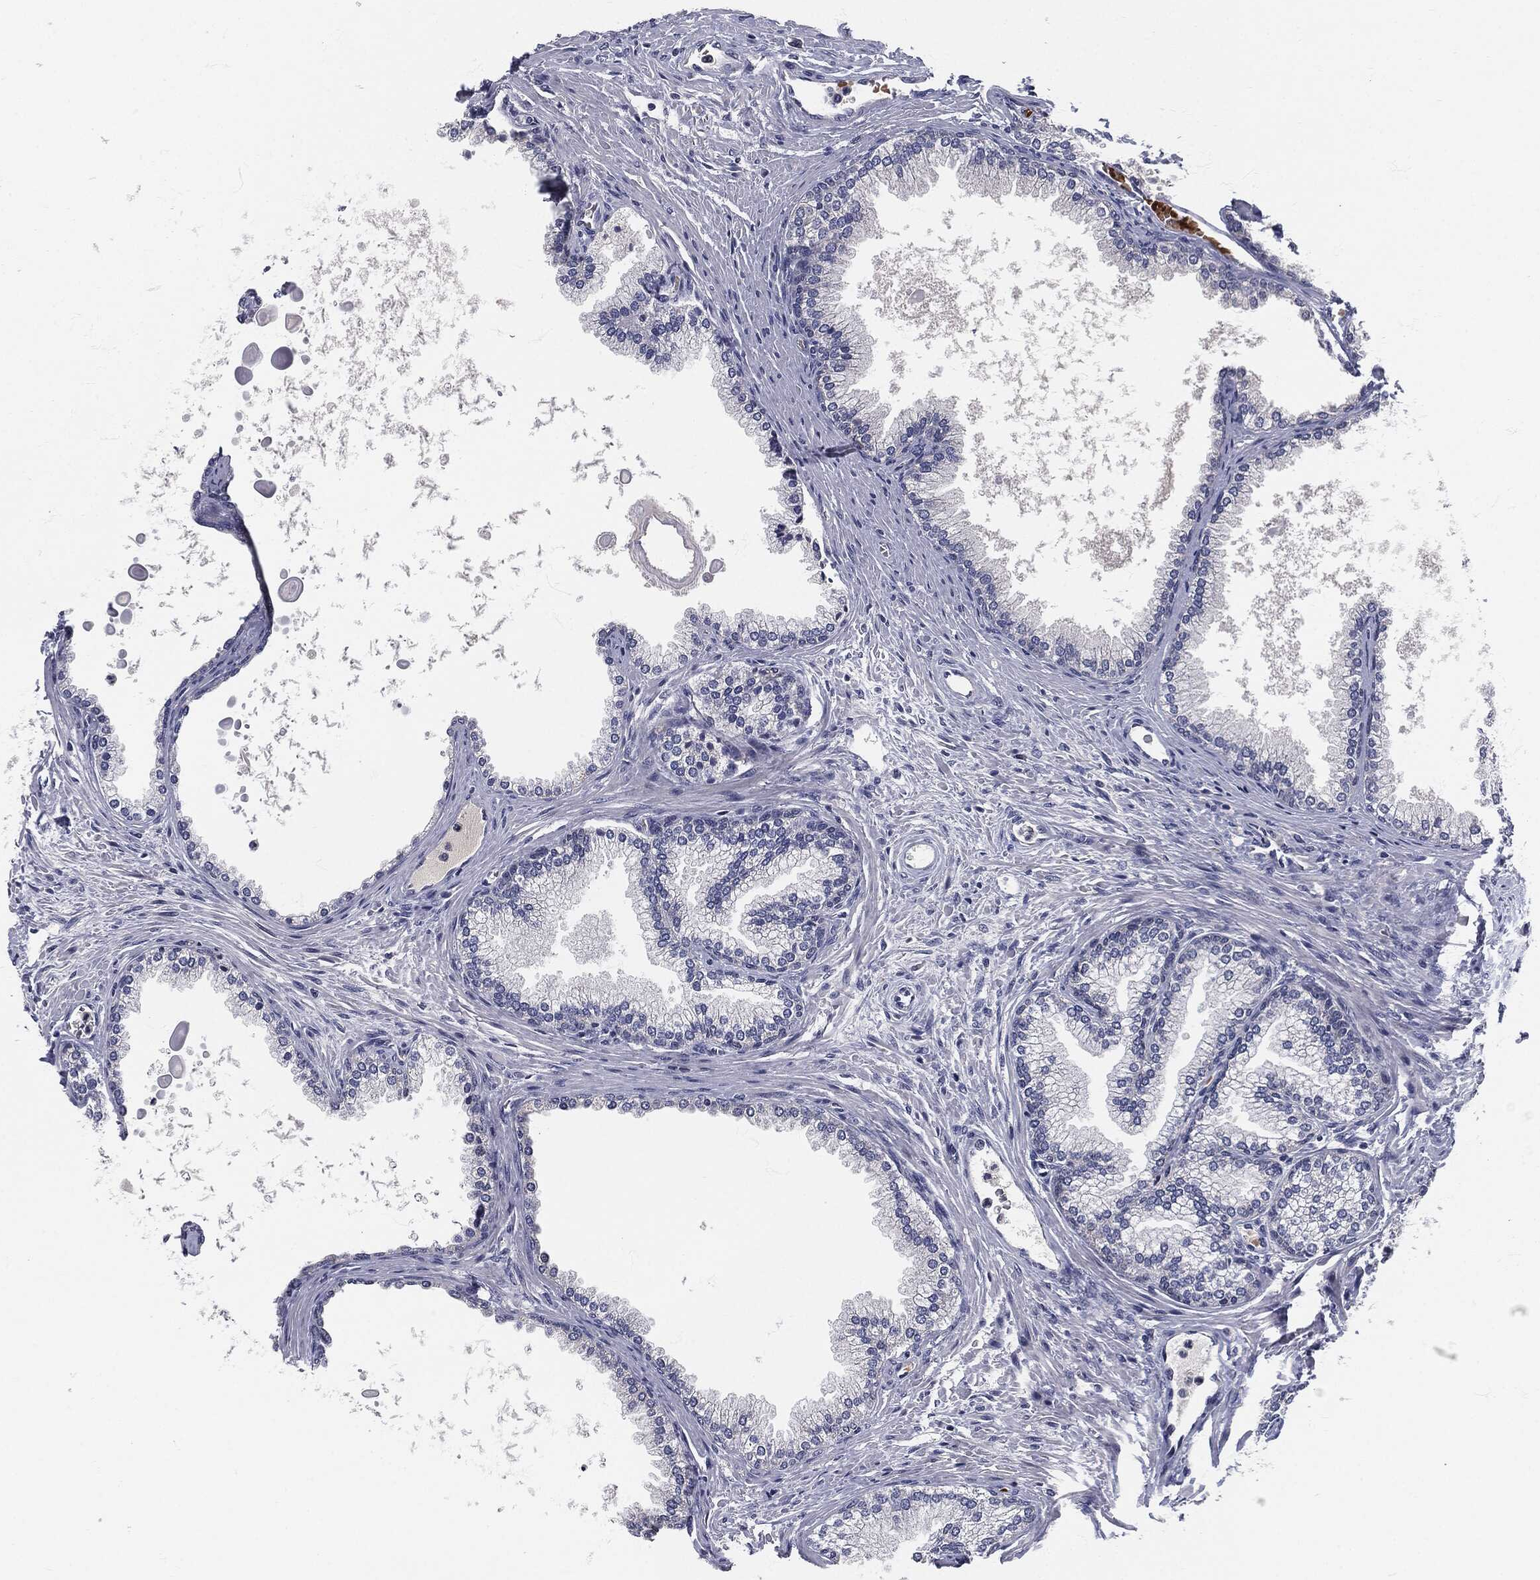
{"staining": {"intensity": "negative", "quantity": "none", "location": "none"}, "tissue": "prostate", "cell_type": "Glandular cells", "image_type": "normal", "snomed": [{"axis": "morphology", "description": "Normal tissue, NOS"}, {"axis": "topography", "description": "Prostate"}], "caption": "IHC histopathology image of benign prostate: human prostate stained with DAB (3,3'-diaminobenzidine) exhibits no significant protein expression in glandular cells.", "gene": "SIGLEC9", "patient": {"sex": "male", "age": 72}}